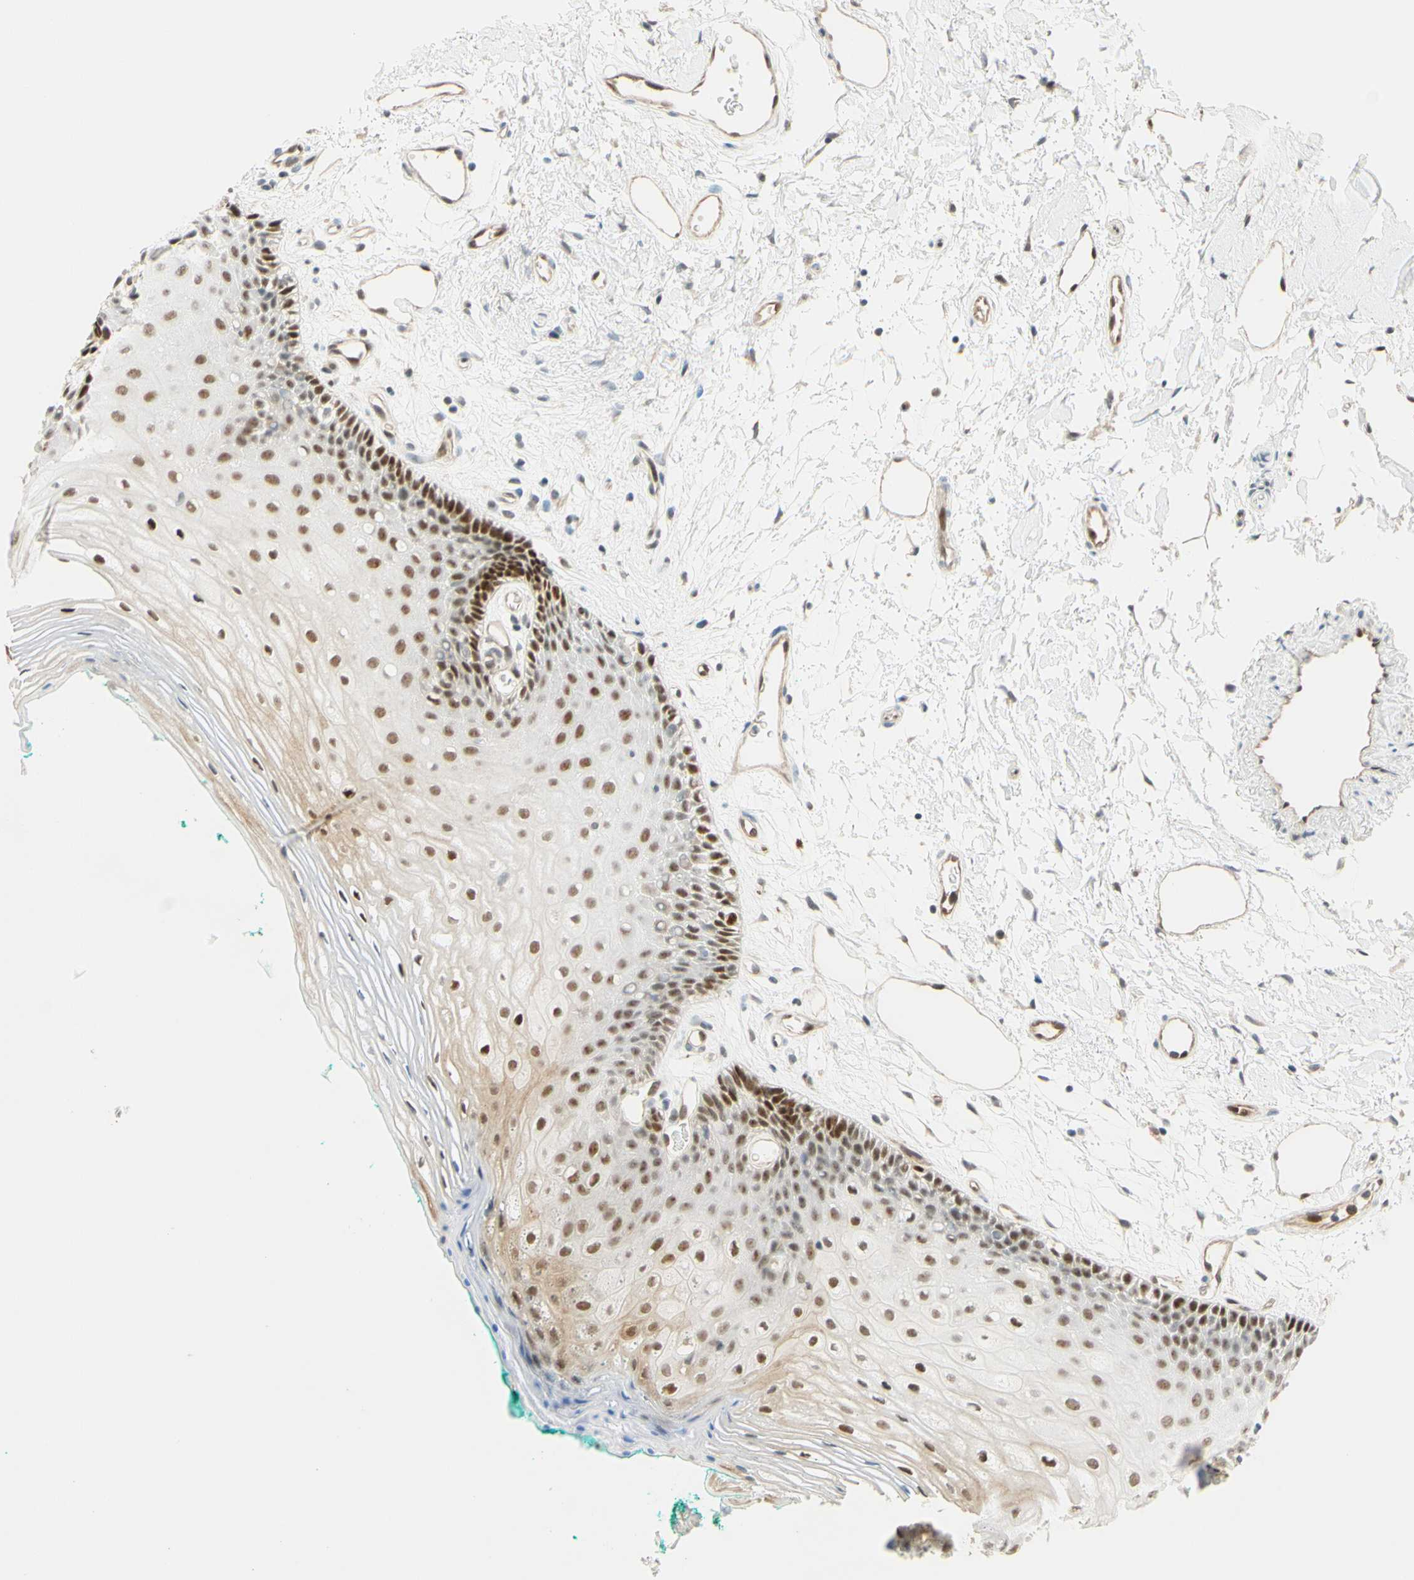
{"staining": {"intensity": "moderate", "quantity": ">75%", "location": "nuclear"}, "tissue": "oral mucosa", "cell_type": "Squamous epithelial cells", "image_type": "normal", "snomed": [{"axis": "morphology", "description": "Normal tissue, NOS"}, {"axis": "topography", "description": "Skeletal muscle"}, {"axis": "topography", "description": "Oral tissue"}, {"axis": "topography", "description": "Peripheral nerve tissue"}], "caption": "This is a histology image of IHC staining of benign oral mucosa, which shows moderate expression in the nuclear of squamous epithelial cells.", "gene": "POLB", "patient": {"sex": "female", "age": 84}}